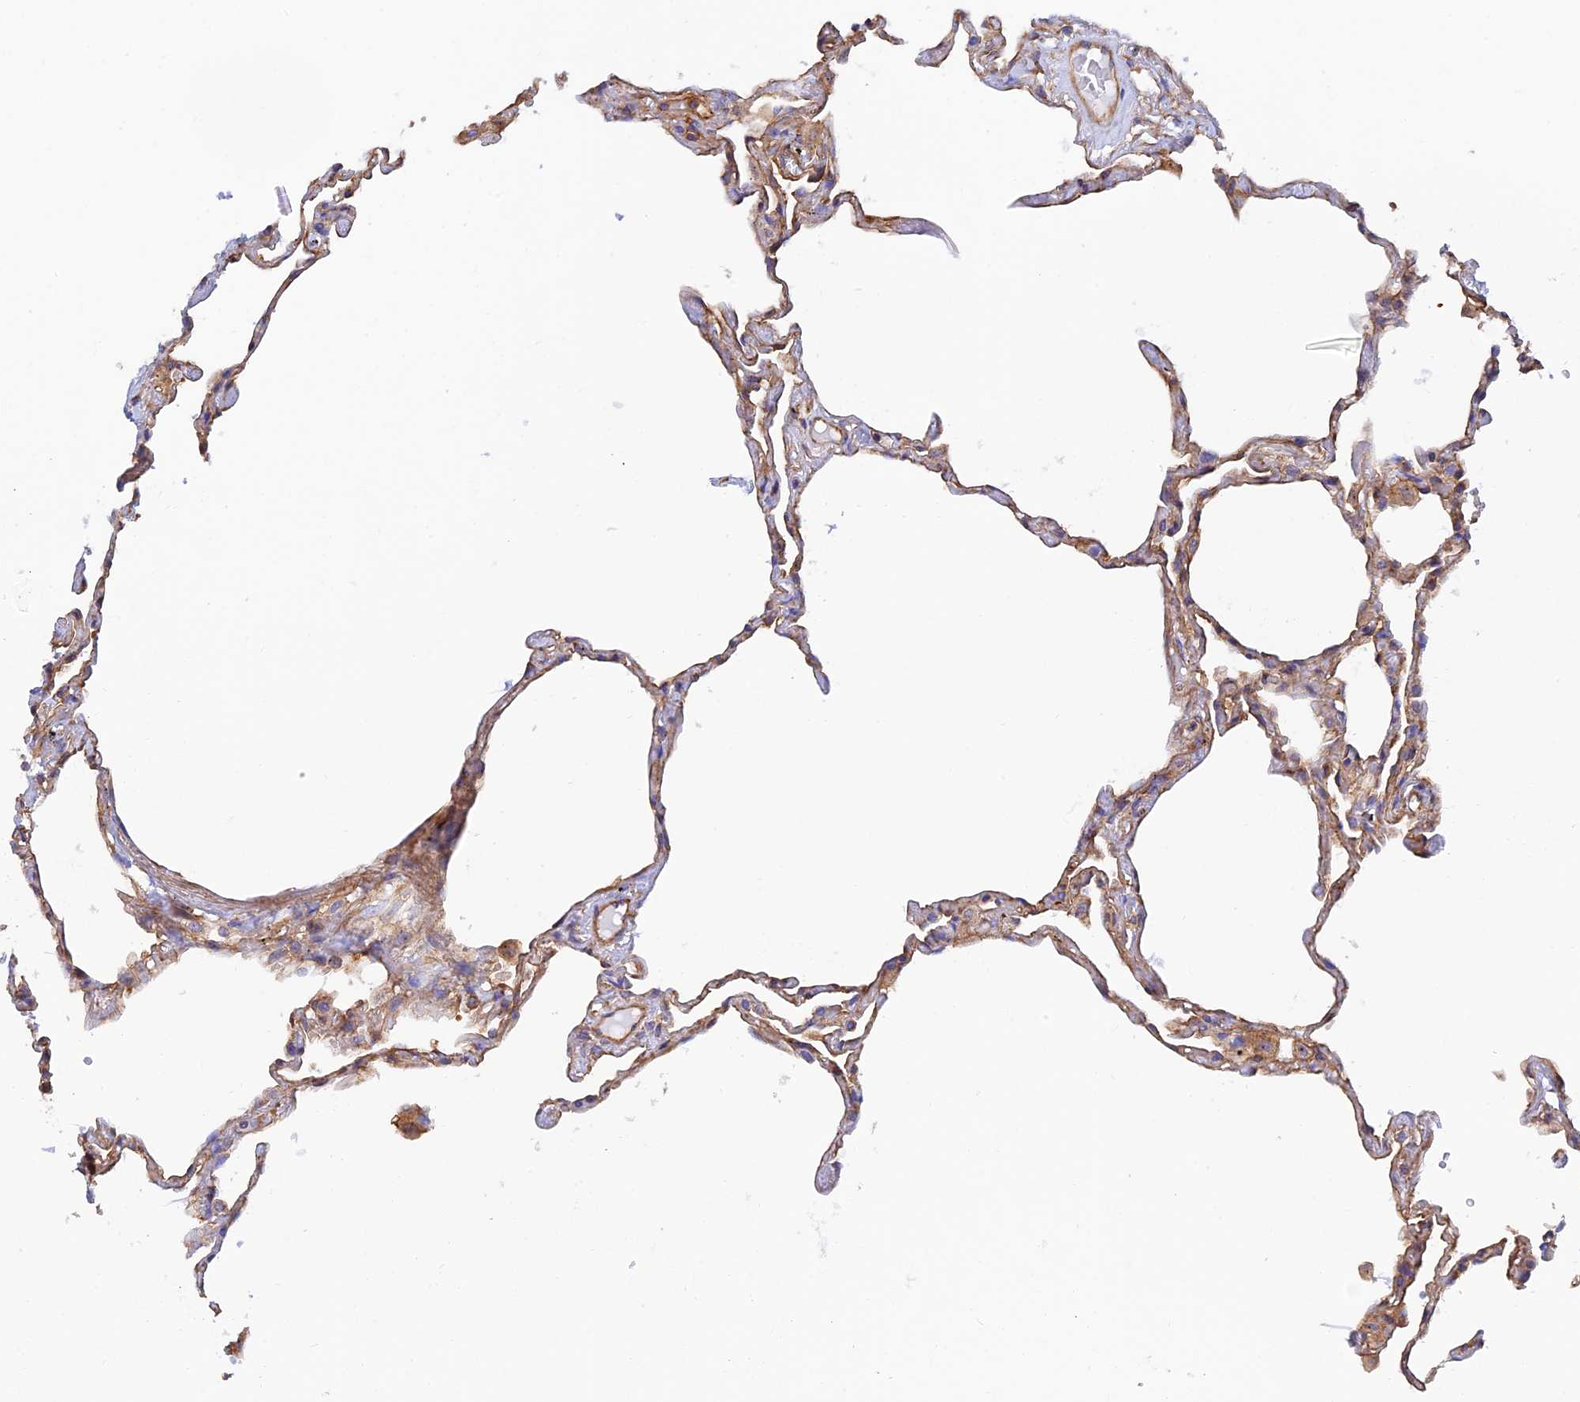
{"staining": {"intensity": "weak", "quantity": "<25%", "location": "cytoplasmic/membranous"}, "tissue": "lung", "cell_type": "Alveolar cells", "image_type": "normal", "snomed": [{"axis": "morphology", "description": "Normal tissue, NOS"}, {"axis": "topography", "description": "Lung"}], "caption": "An immunohistochemistry (IHC) photomicrograph of normal lung is shown. There is no staining in alveolar cells of lung.", "gene": "DCTN2", "patient": {"sex": "female", "age": 67}}